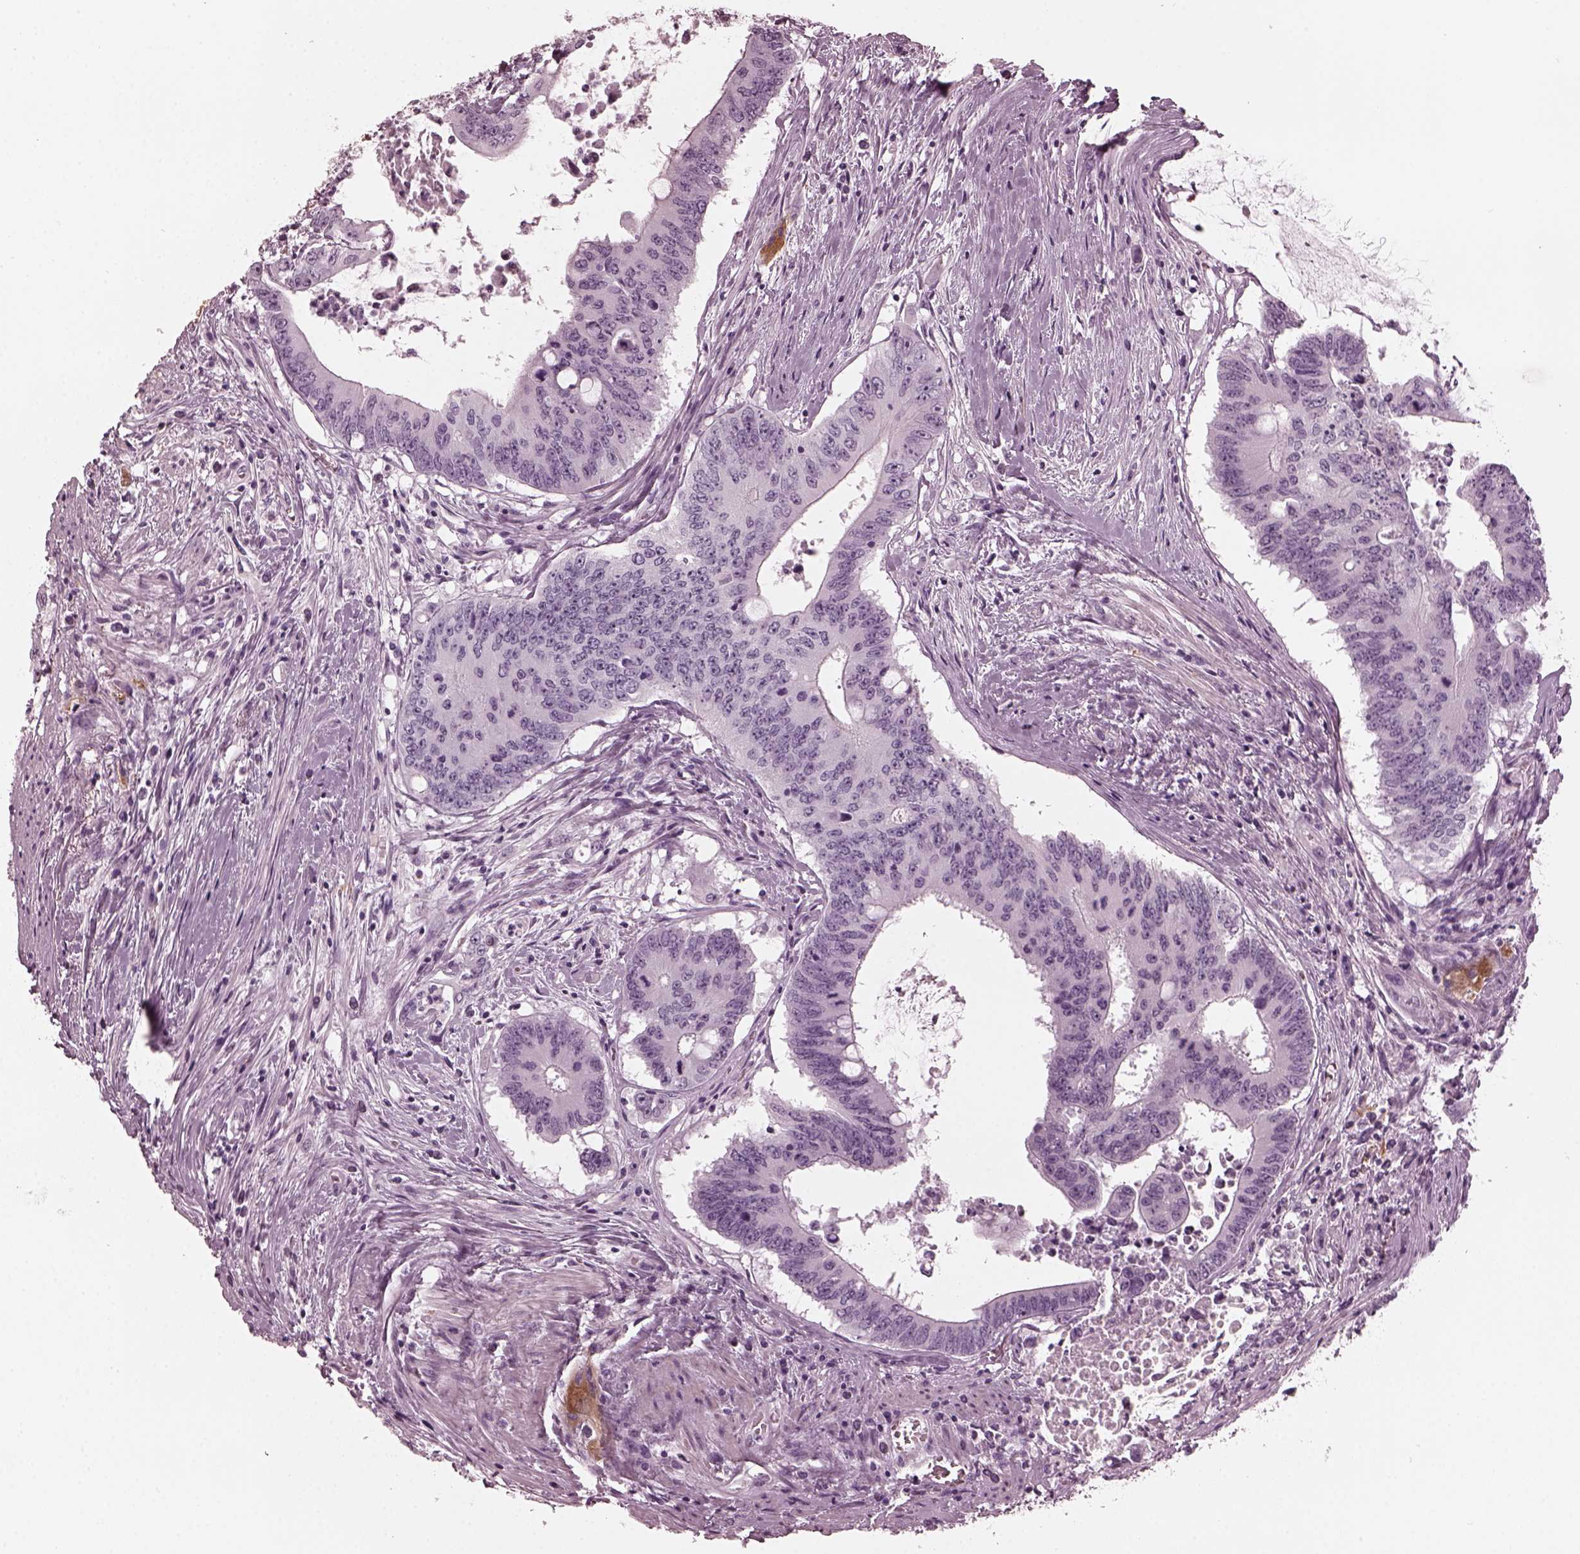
{"staining": {"intensity": "negative", "quantity": "none", "location": "none"}, "tissue": "colorectal cancer", "cell_type": "Tumor cells", "image_type": "cancer", "snomed": [{"axis": "morphology", "description": "Adenocarcinoma, NOS"}, {"axis": "topography", "description": "Rectum"}], "caption": "High magnification brightfield microscopy of colorectal cancer stained with DAB (3,3'-diaminobenzidine) (brown) and counterstained with hematoxylin (blue): tumor cells show no significant expression.", "gene": "GRM6", "patient": {"sex": "male", "age": 59}}